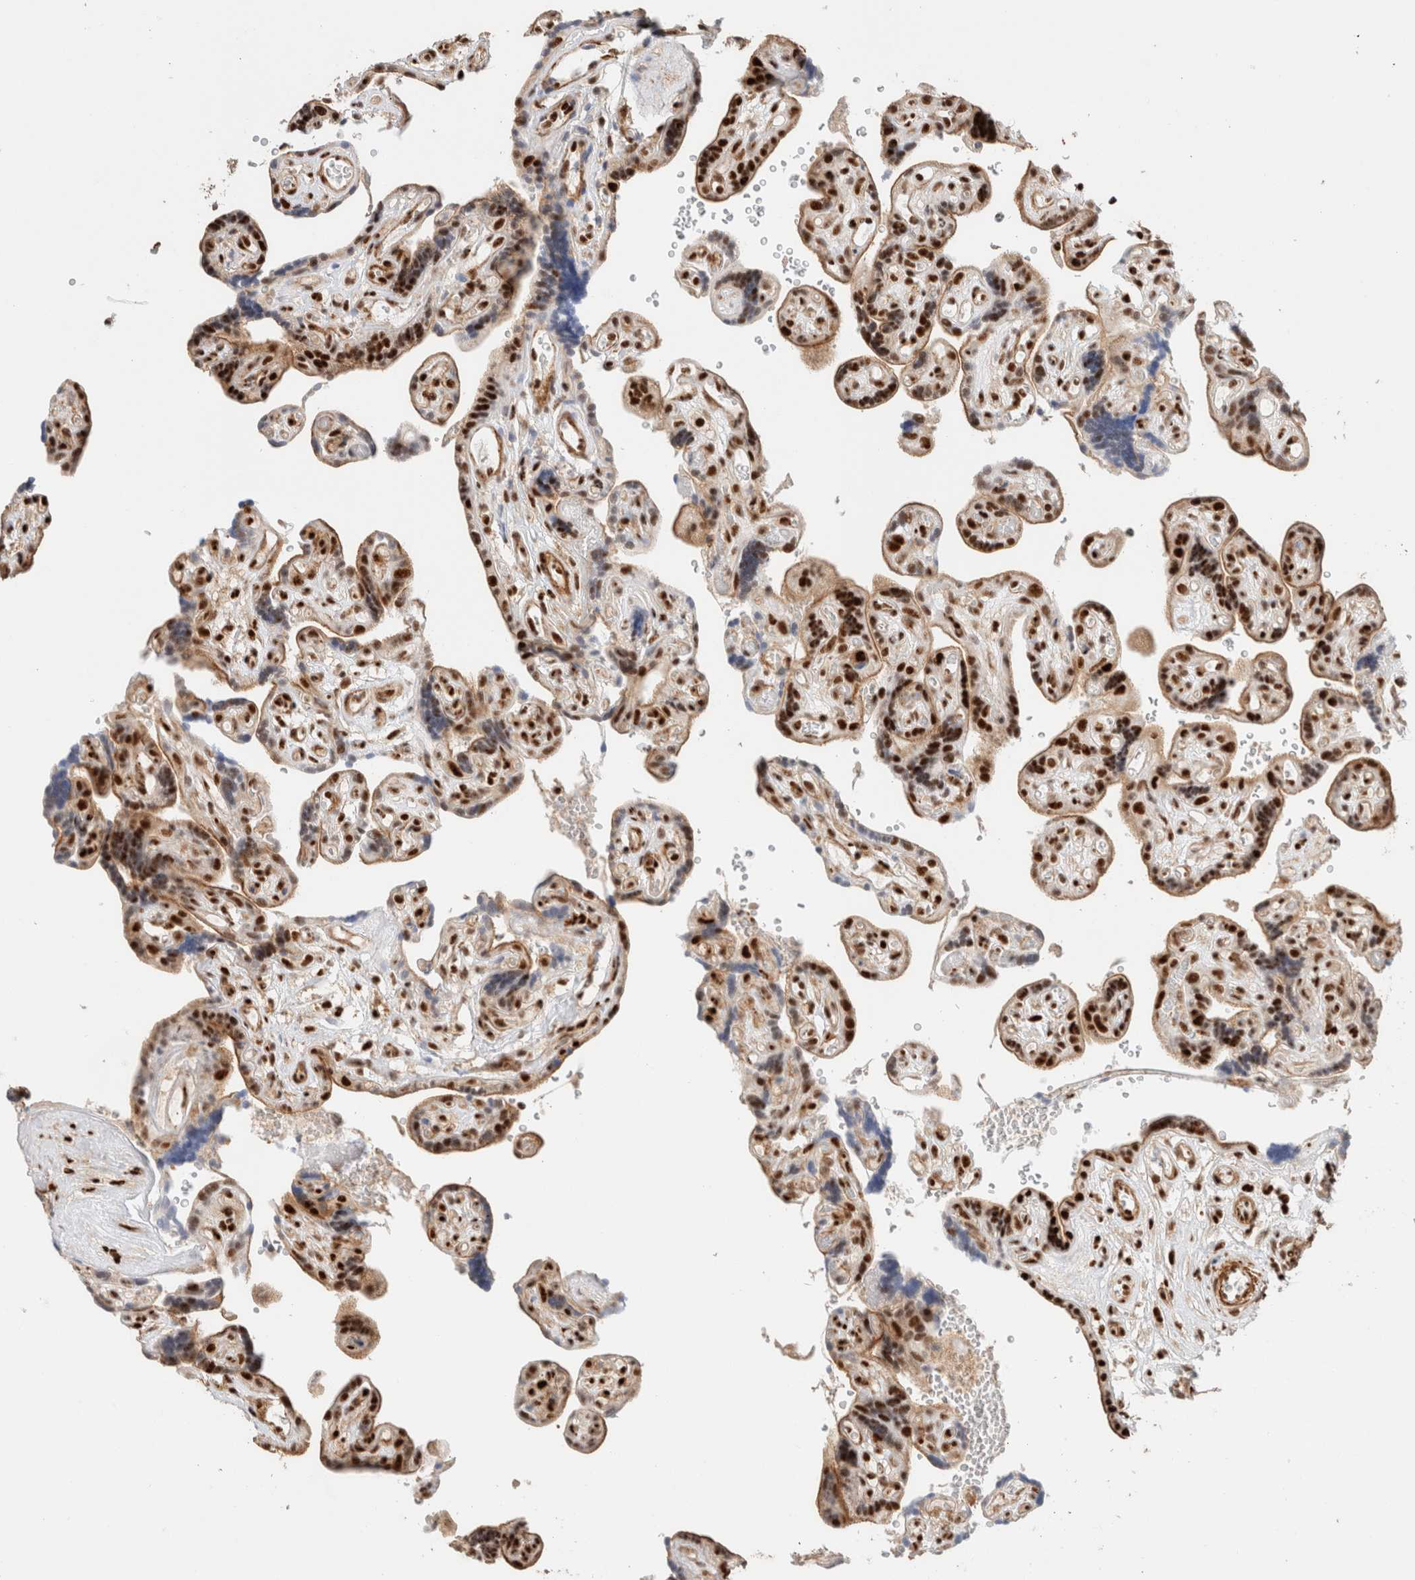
{"staining": {"intensity": "strong", "quantity": ">75%", "location": "nuclear"}, "tissue": "placenta", "cell_type": "Decidual cells", "image_type": "normal", "snomed": [{"axis": "morphology", "description": "Normal tissue, NOS"}, {"axis": "topography", "description": "Placenta"}], "caption": "The photomicrograph reveals a brown stain indicating the presence of a protein in the nuclear of decidual cells in placenta.", "gene": "ID3", "patient": {"sex": "female", "age": 30}}